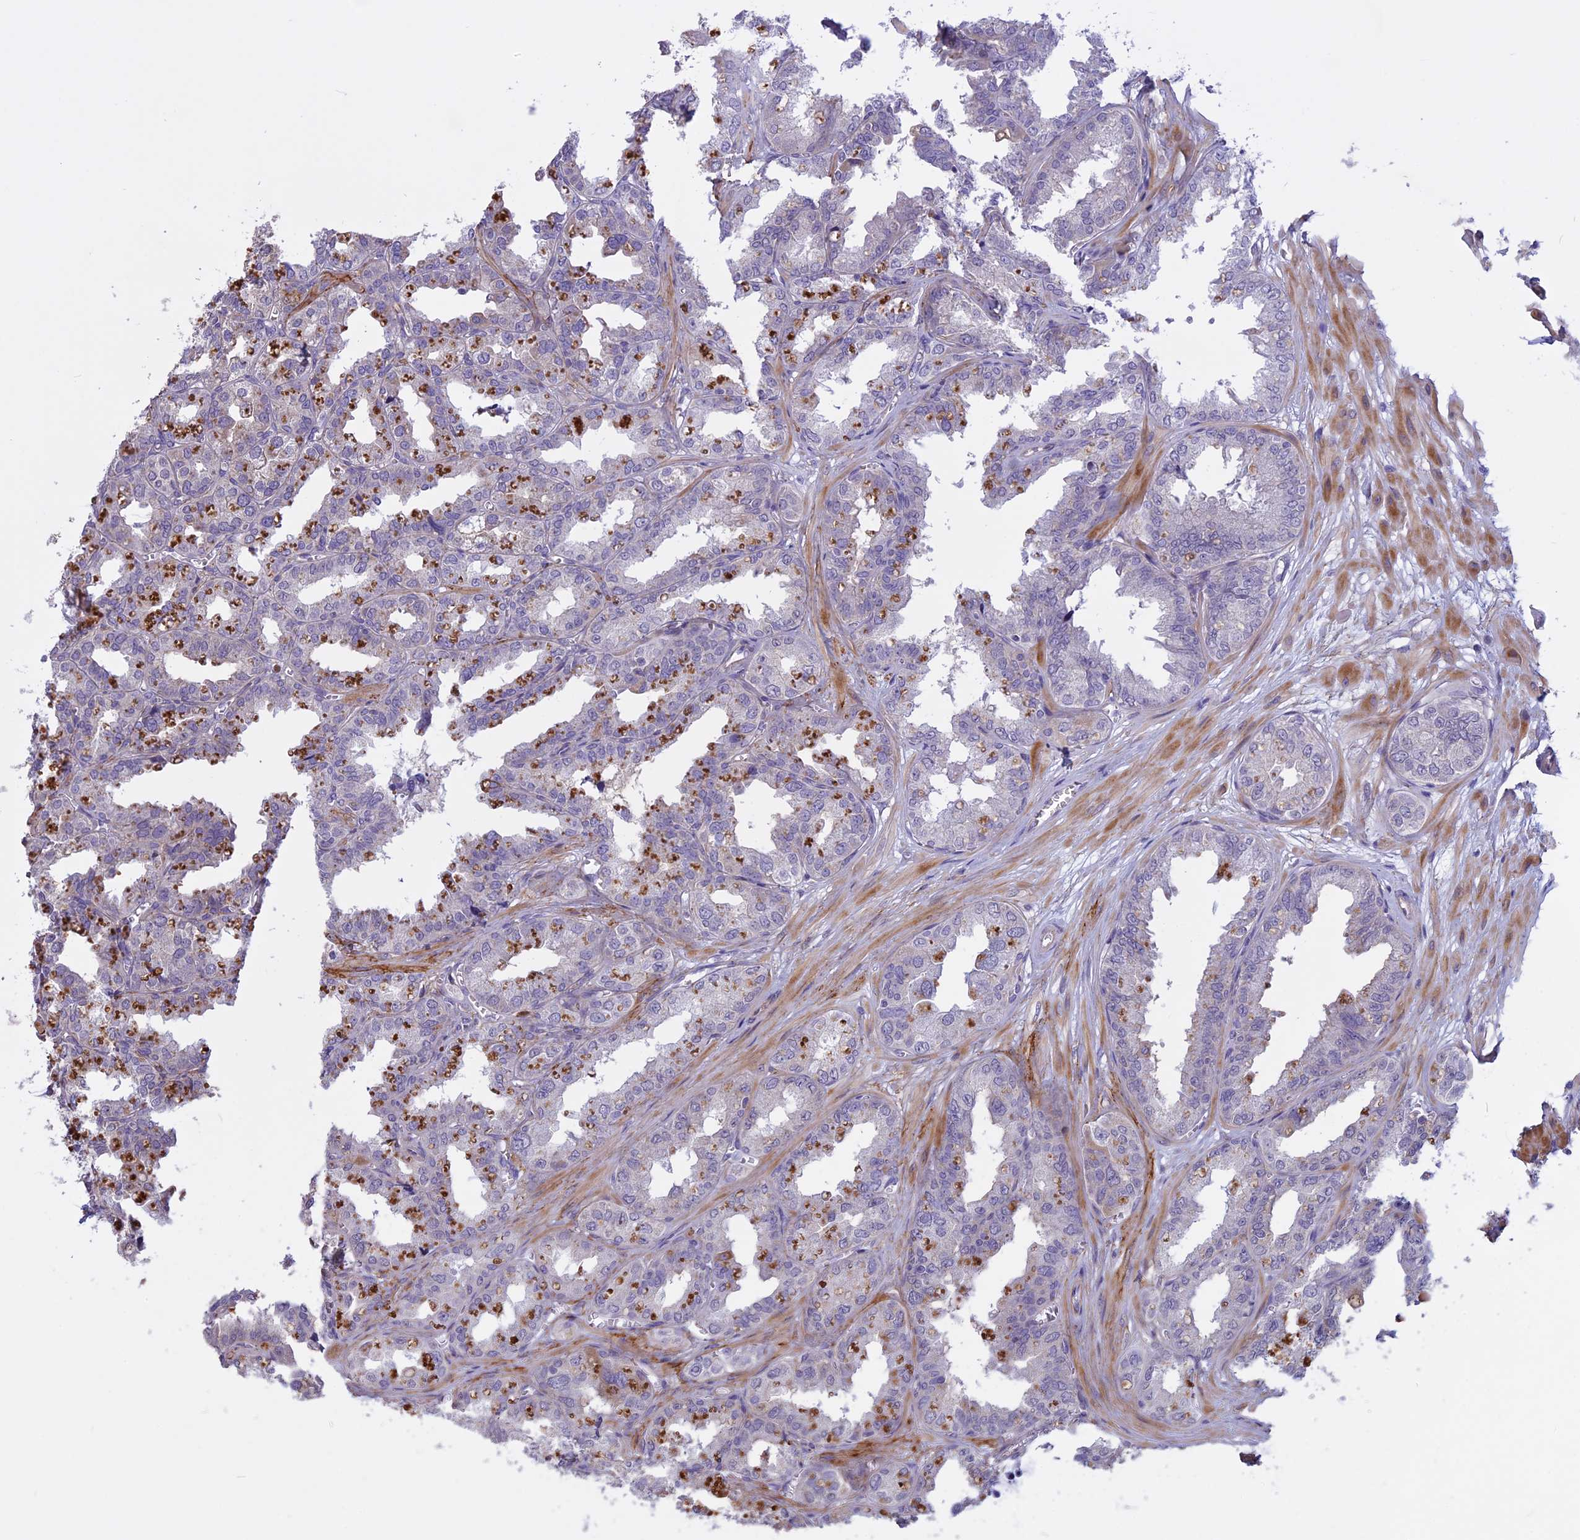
{"staining": {"intensity": "negative", "quantity": "none", "location": "none"}, "tissue": "seminal vesicle", "cell_type": "Glandular cells", "image_type": "normal", "snomed": [{"axis": "morphology", "description": "Normal tissue, NOS"}, {"axis": "topography", "description": "Prostate"}, {"axis": "topography", "description": "Seminal veicle"}], "caption": "IHC image of benign seminal vesicle: human seminal vesicle stained with DAB (3,3'-diaminobenzidine) reveals no significant protein expression in glandular cells.", "gene": "SPHKAP", "patient": {"sex": "male", "age": 51}}